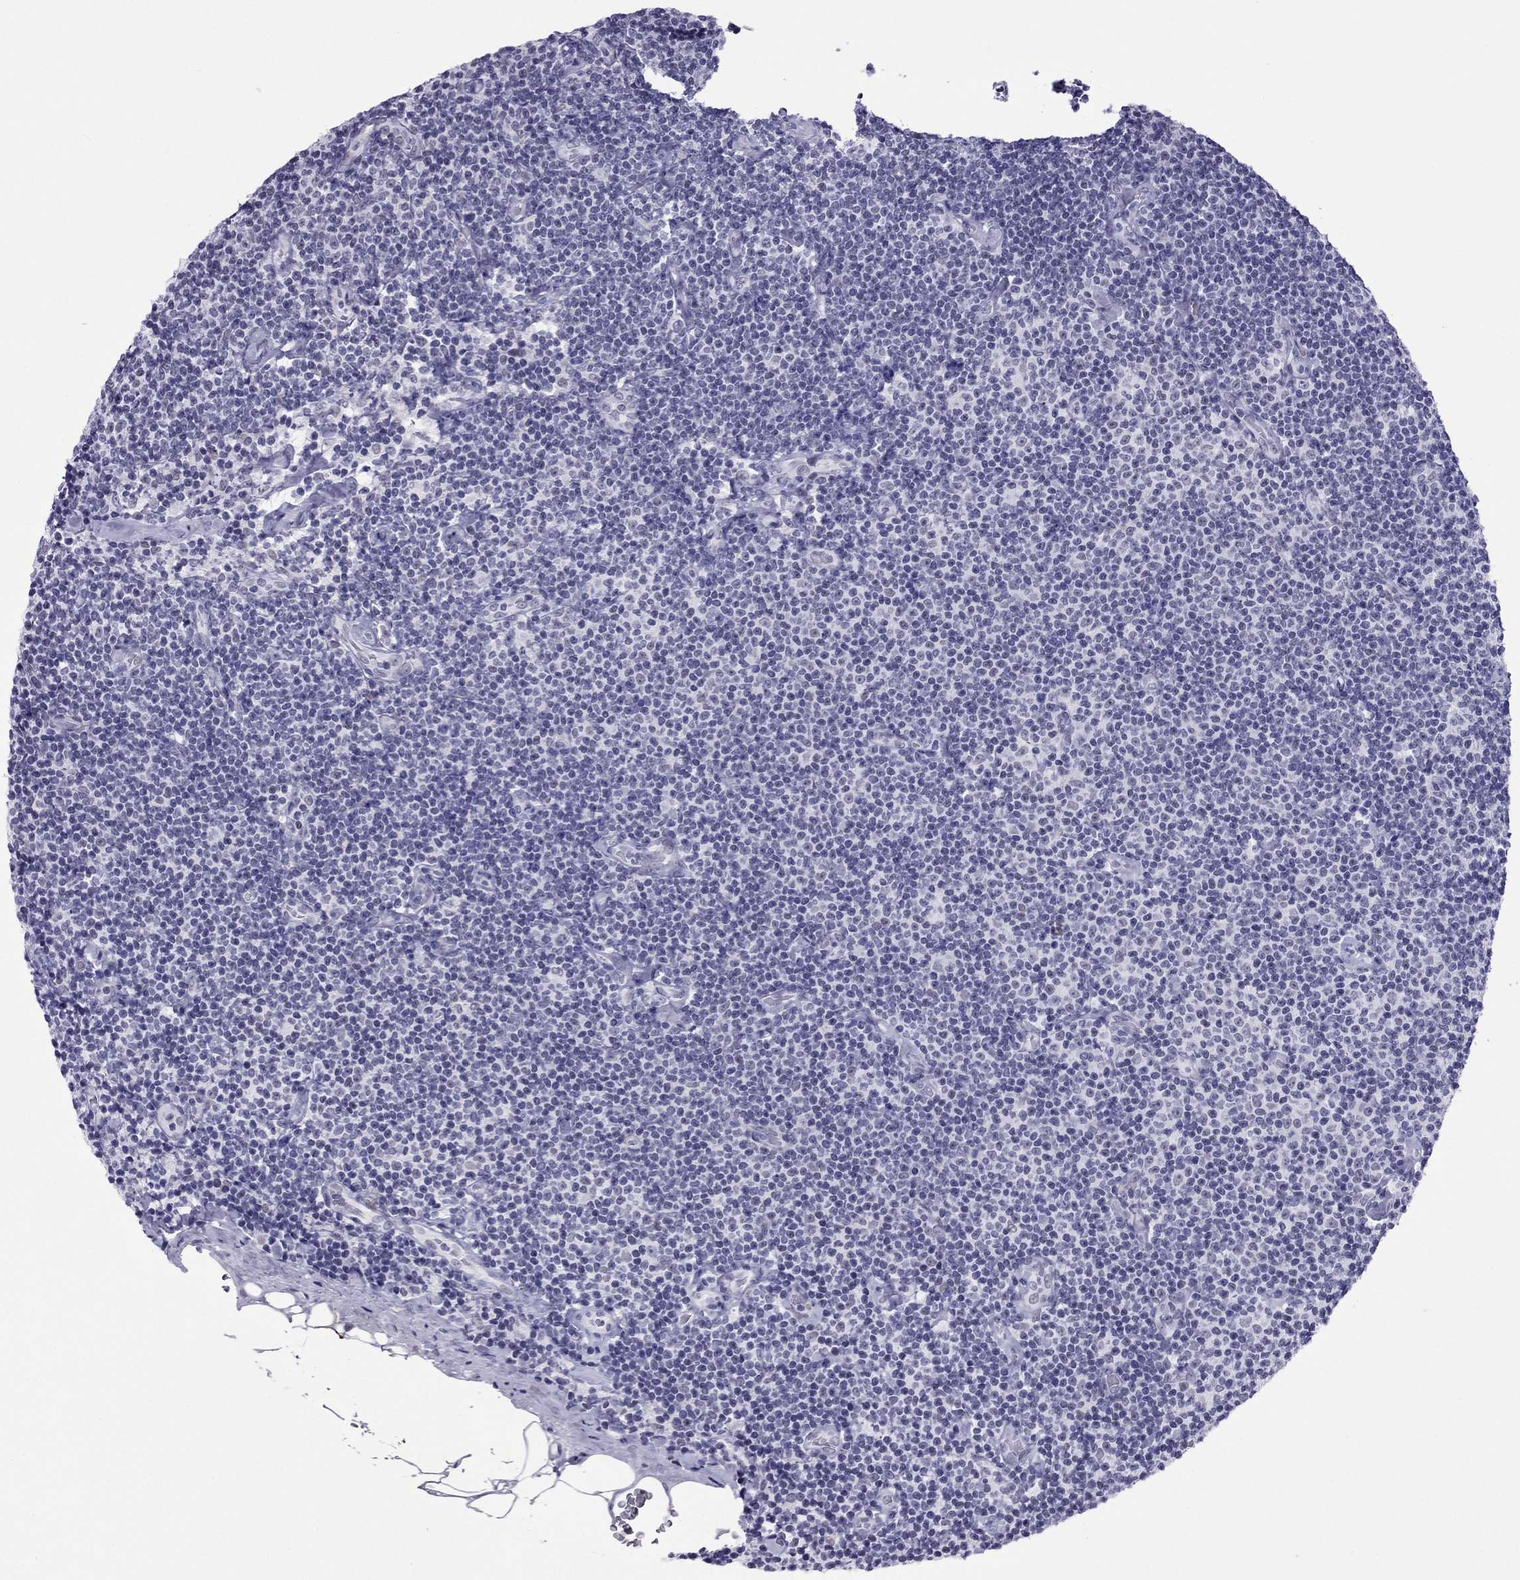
{"staining": {"intensity": "negative", "quantity": "none", "location": "none"}, "tissue": "lymphoma", "cell_type": "Tumor cells", "image_type": "cancer", "snomed": [{"axis": "morphology", "description": "Malignant lymphoma, non-Hodgkin's type, Low grade"}, {"axis": "topography", "description": "Lymph node"}], "caption": "Tumor cells are negative for brown protein staining in lymphoma. (DAB (3,3'-diaminobenzidine) IHC, high magnification).", "gene": "ZNF646", "patient": {"sex": "male", "age": 81}}